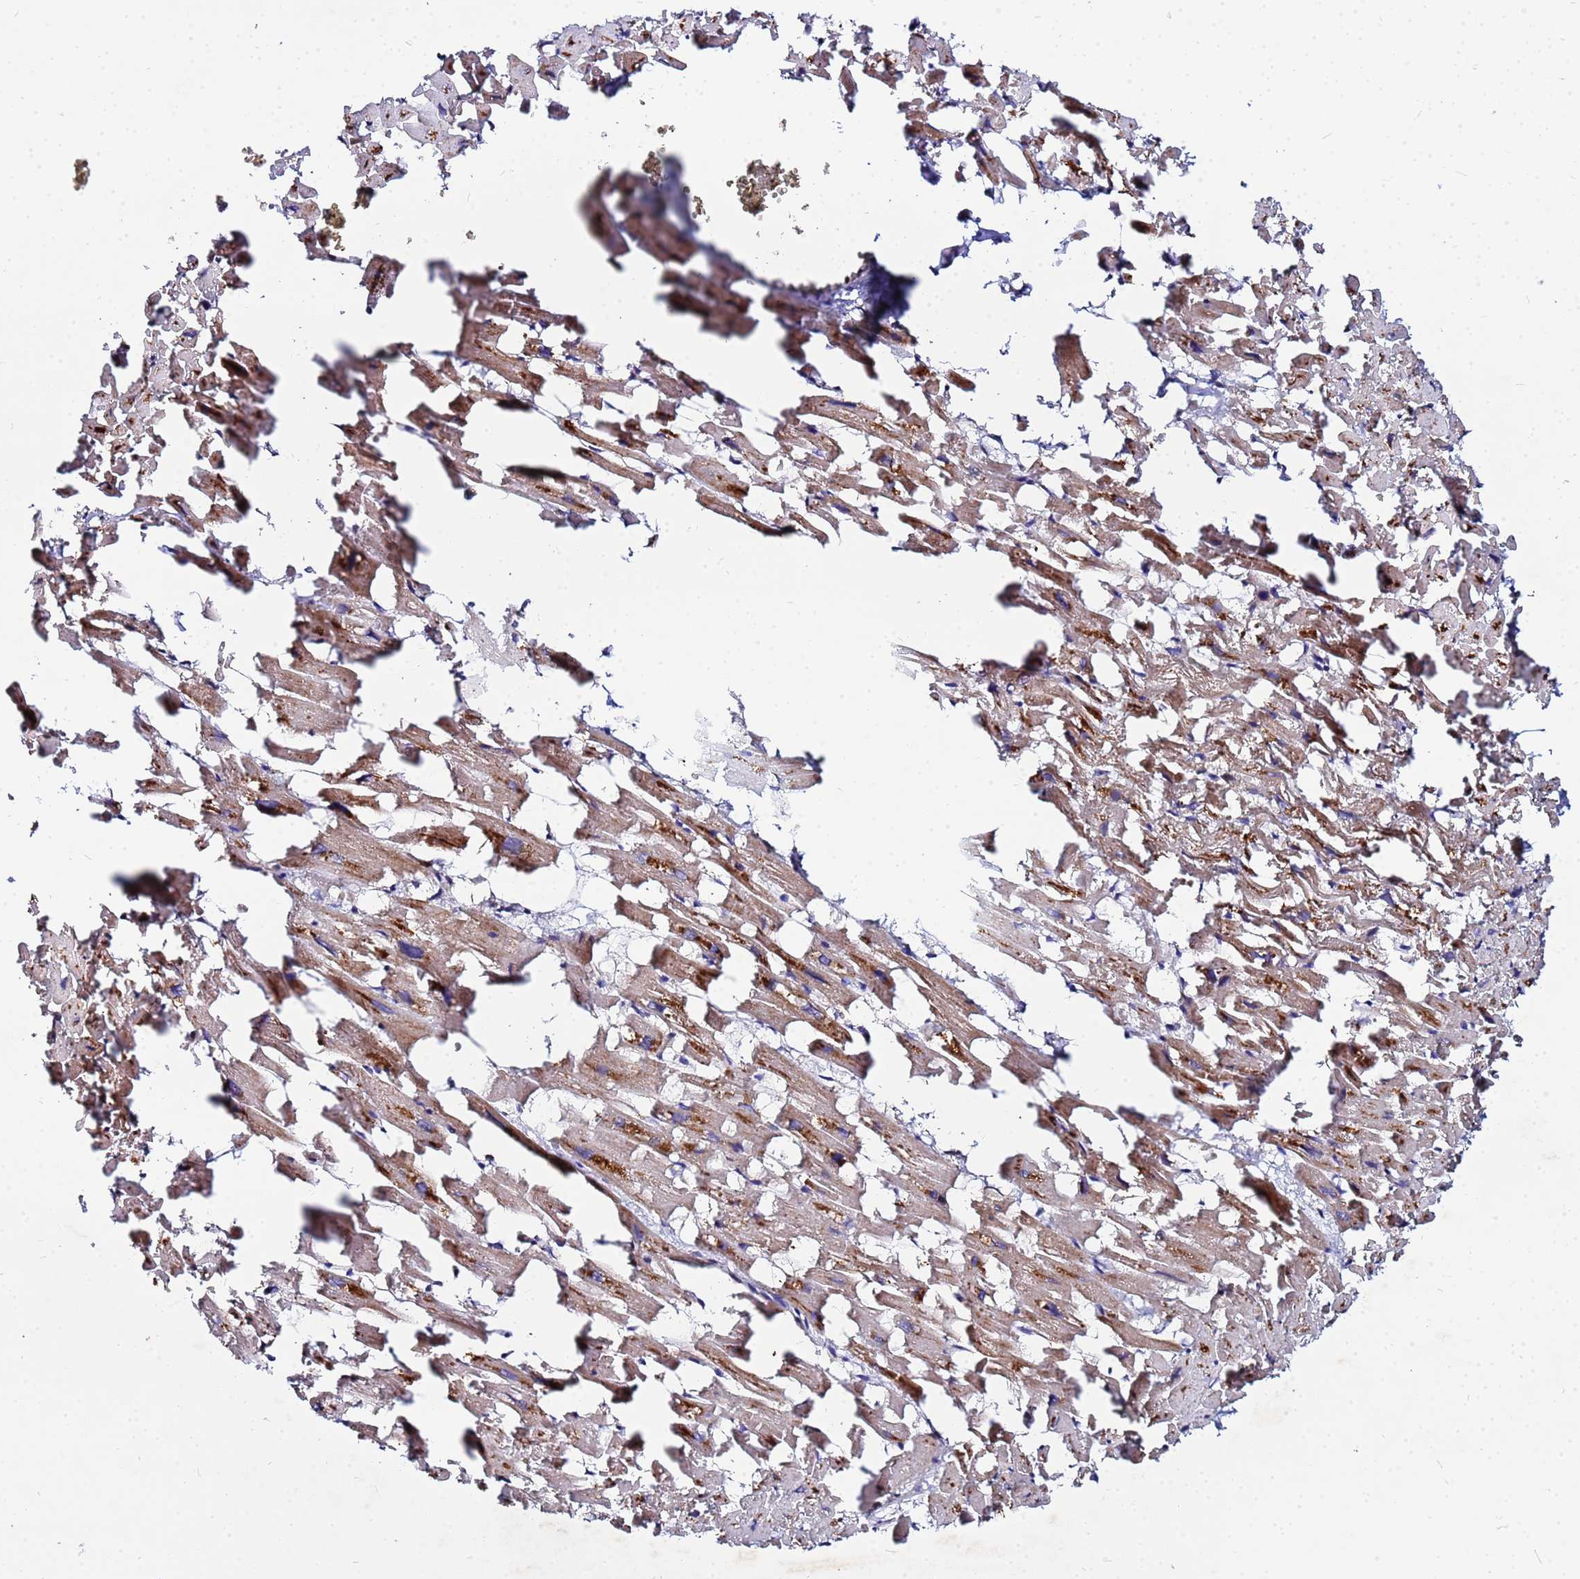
{"staining": {"intensity": "moderate", "quantity": "25%-75%", "location": "cytoplasmic/membranous"}, "tissue": "heart muscle", "cell_type": "Cardiomyocytes", "image_type": "normal", "snomed": [{"axis": "morphology", "description": "Normal tissue, NOS"}, {"axis": "topography", "description": "Heart"}], "caption": "A high-resolution image shows IHC staining of benign heart muscle, which demonstrates moderate cytoplasmic/membranous expression in approximately 25%-75% of cardiomyocytes. (DAB IHC with brightfield microscopy, high magnification).", "gene": "FAHD2A", "patient": {"sex": "female", "age": 64}}